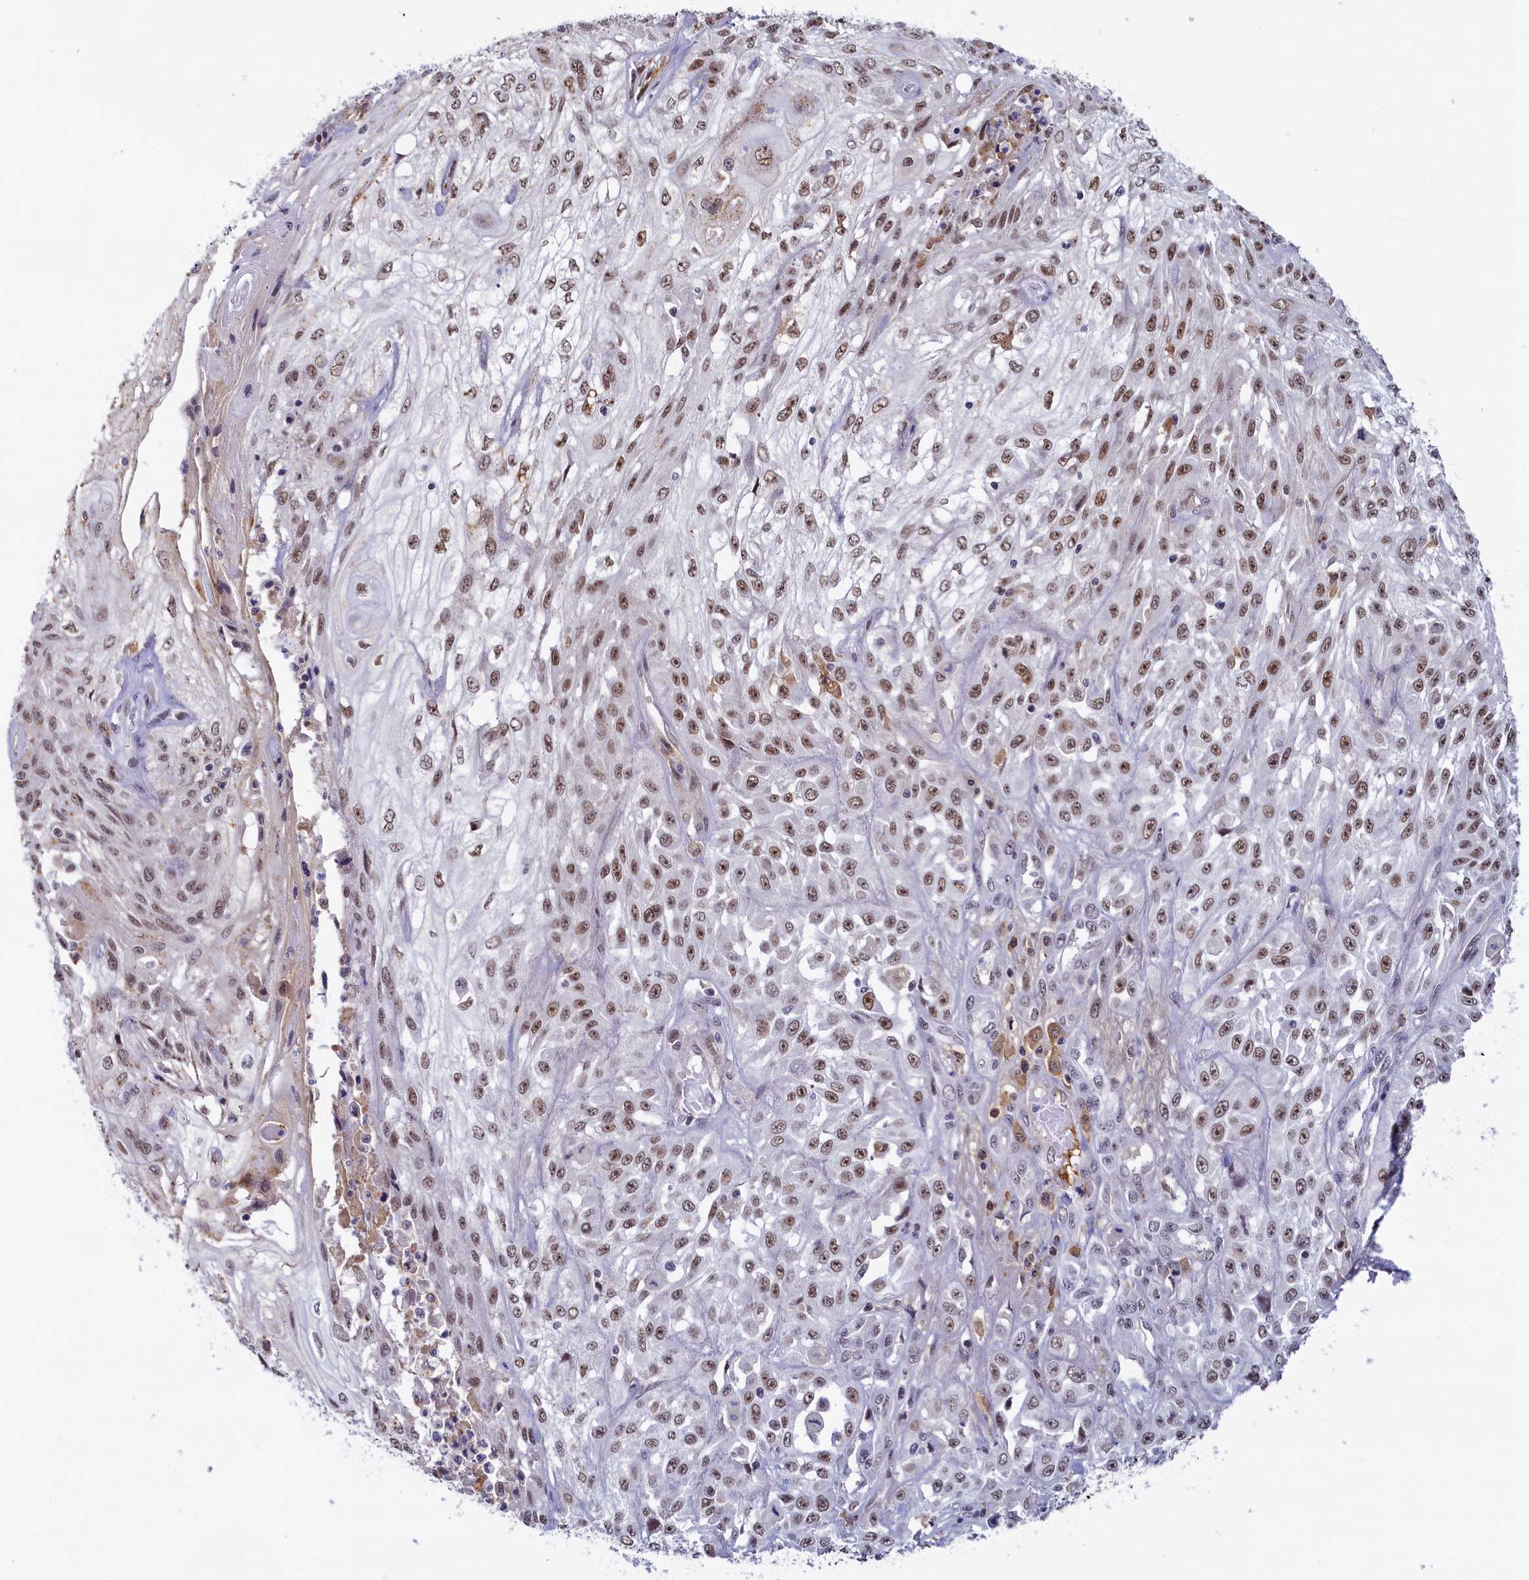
{"staining": {"intensity": "moderate", "quantity": ">75%", "location": "nuclear"}, "tissue": "skin cancer", "cell_type": "Tumor cells", "image_type": "cancer", "snomed": [{"axis": "morphology", "description": "Squamous cell carcinoma, NOS"}, {"axis": "morphology", "description": "Squamous cell carcinoma, metastatic, NOS"}, {"axis": "topography", "description": "Skin"}, {"axis": "topography", "description": "Lymph node"}], "caption": "Approximately >75% of tumor cells in human skin metastatic squamous cell carcinoma show moderate nuclear protein positivity as visualized by brown immunohistochemical staining.", "gene": "INTS14", "patient": {"sex": "male", "age": 75}}